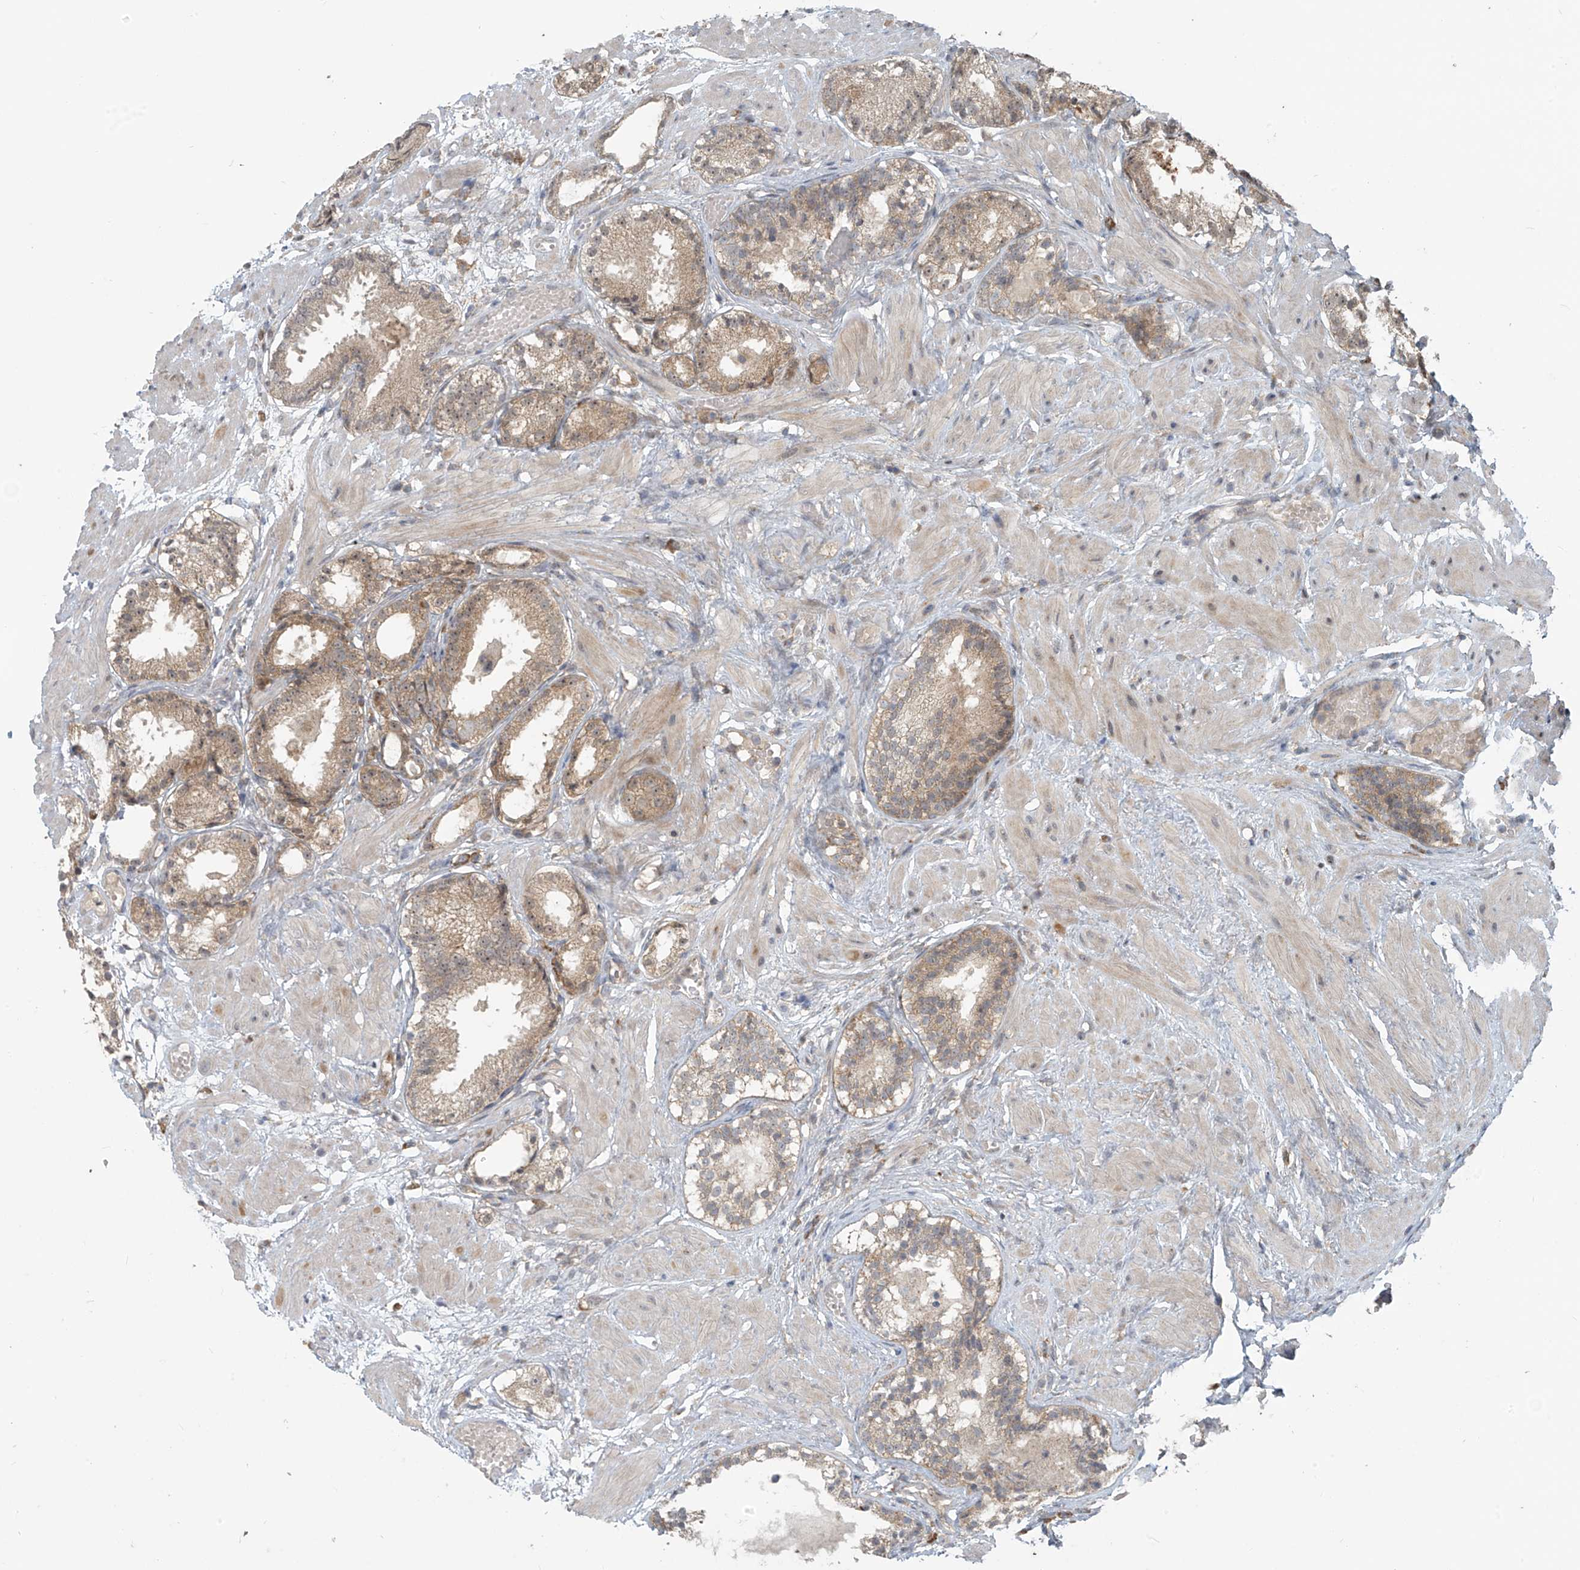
{"staining": {"intensity": "moderate", "quantity": ">75%", "location": "cytoplasmic/membranous"}, "tissue": "prostate cancer", "cell_type": "Tumor cells", "image_type": "cancer", "snomed": [{"axis": "morphology", "description": "Adenocarcinoma, Low grade"}, {"axis": "topography", "description": "Prostate"}], "caption": "Moderate cytoplasmic/membranous protein positivity is present in about >75% of tumor cells in prostate cancer (low-grade adenocarcinoma).", "gene": "KATNIP", "patient": {"sex": "male", "age": 88}}